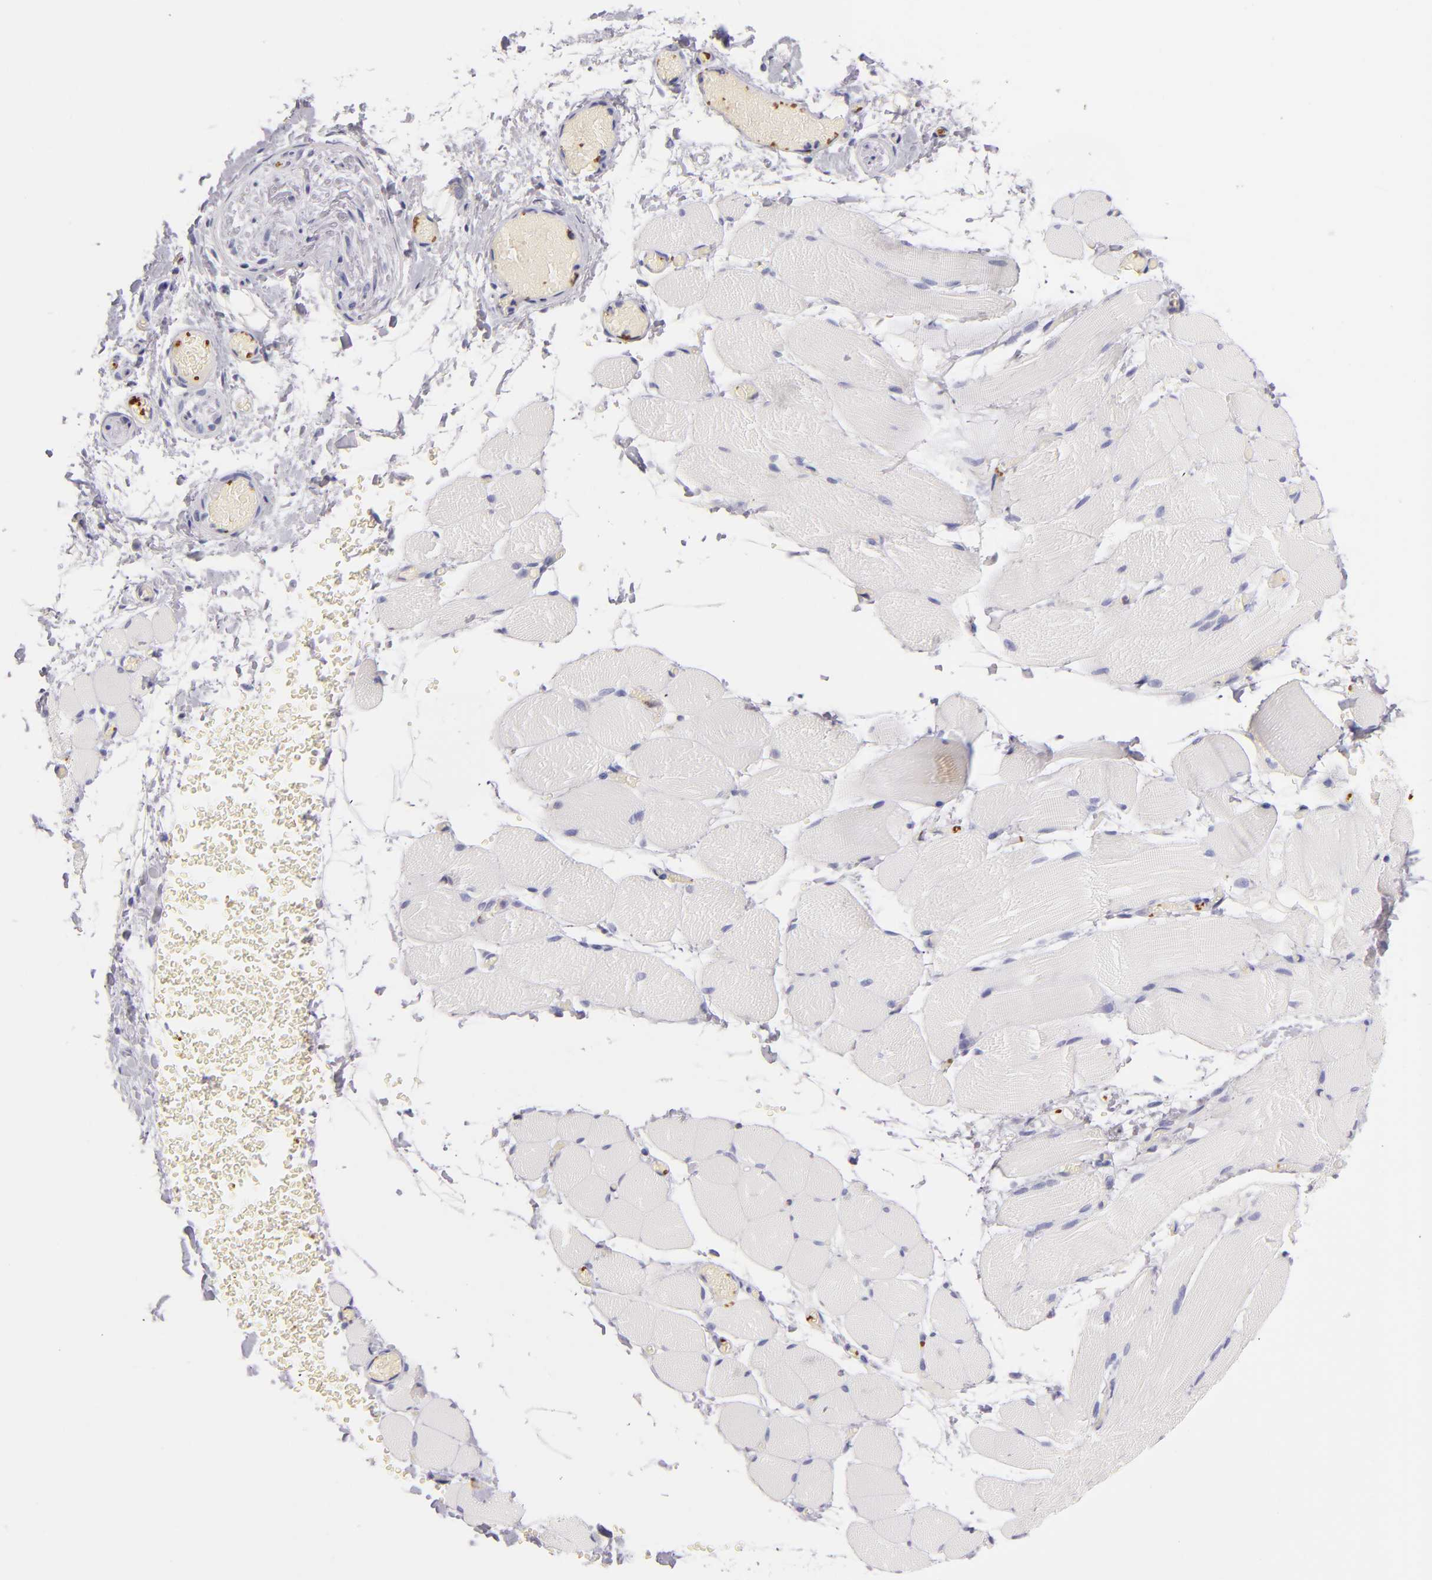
{"staining": {"intensity": "negative", "quantity": "none", "location": "none"}, "tissue": "skeletal muscle", "cell_type": "Myocytes", "image_type": "normal", "snomed": [{"axis": "morphology", "description": "Normal tissue, NOS"}, {"axis": "topography", "description": "Skeletal muscle"}, {"axis": "topography", "description": "Soft tissue"}], "caption": "The histopathology image demonstrates no staining of myocytes in unremarkable skeletal muscle.", "gene": "GP1BA", "patient": {"sex": "female", "age": 58}}